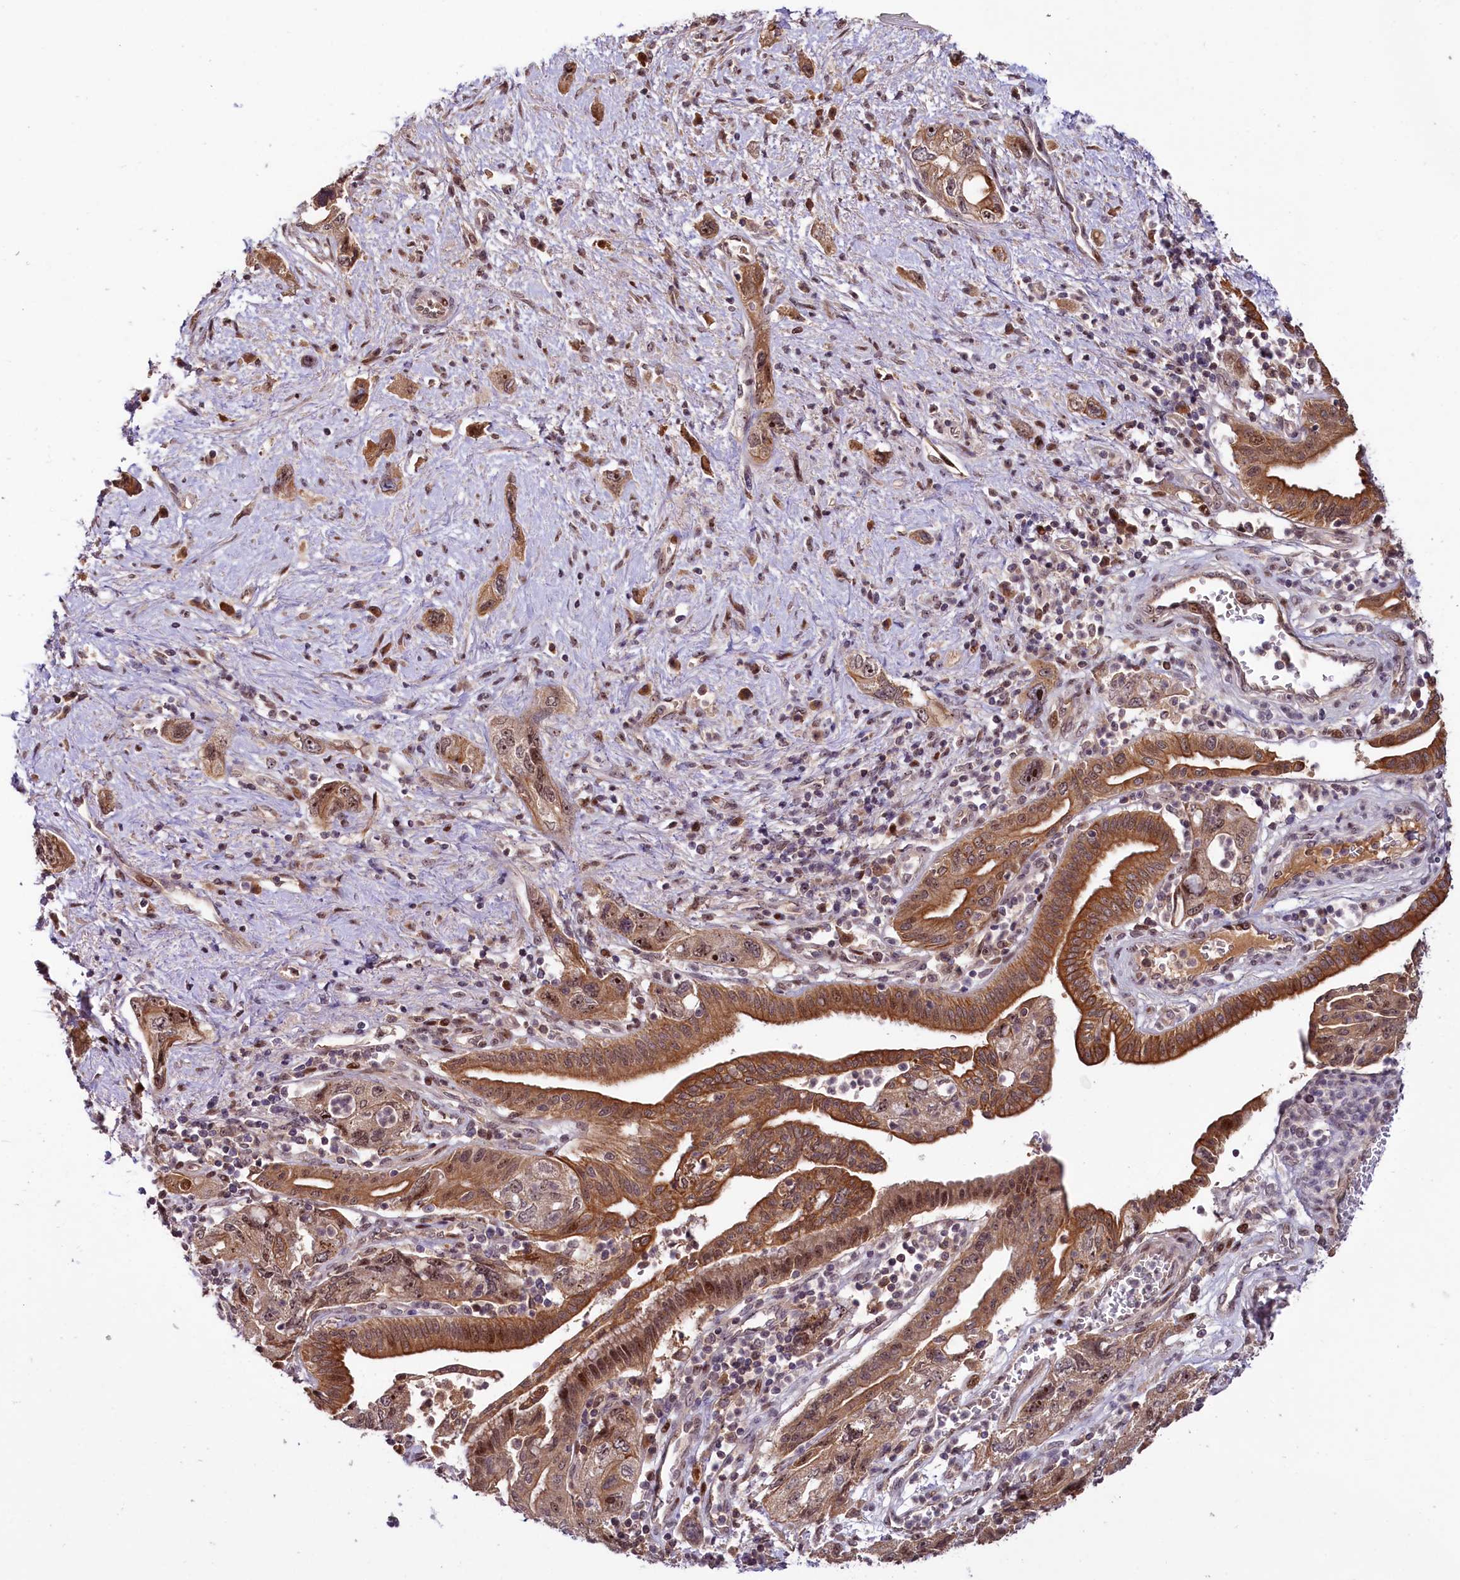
{"staining": {"intensity": "strong", "quantity": ">75%", "location": "cytoplasmic/membranous,nuclear"}, "tissue": "pancreatic cancer", "cell_type": "Tumor cells", "image_type": "cancer", "snomed": [{"axis": "morphology", "description": "Adenocarcinoma, NOS"}, {"axis": "topography", "description": "Pancreas"}], "caption": "Immunohistochemical staining of pancreatic cancer demonstrates strong cytoplasmic/membranous and nuclear protein staining in approximately >75% of tumor cells.", "gene": "N4BP2L1", "patient": {"sex": "female", "age": 73}}